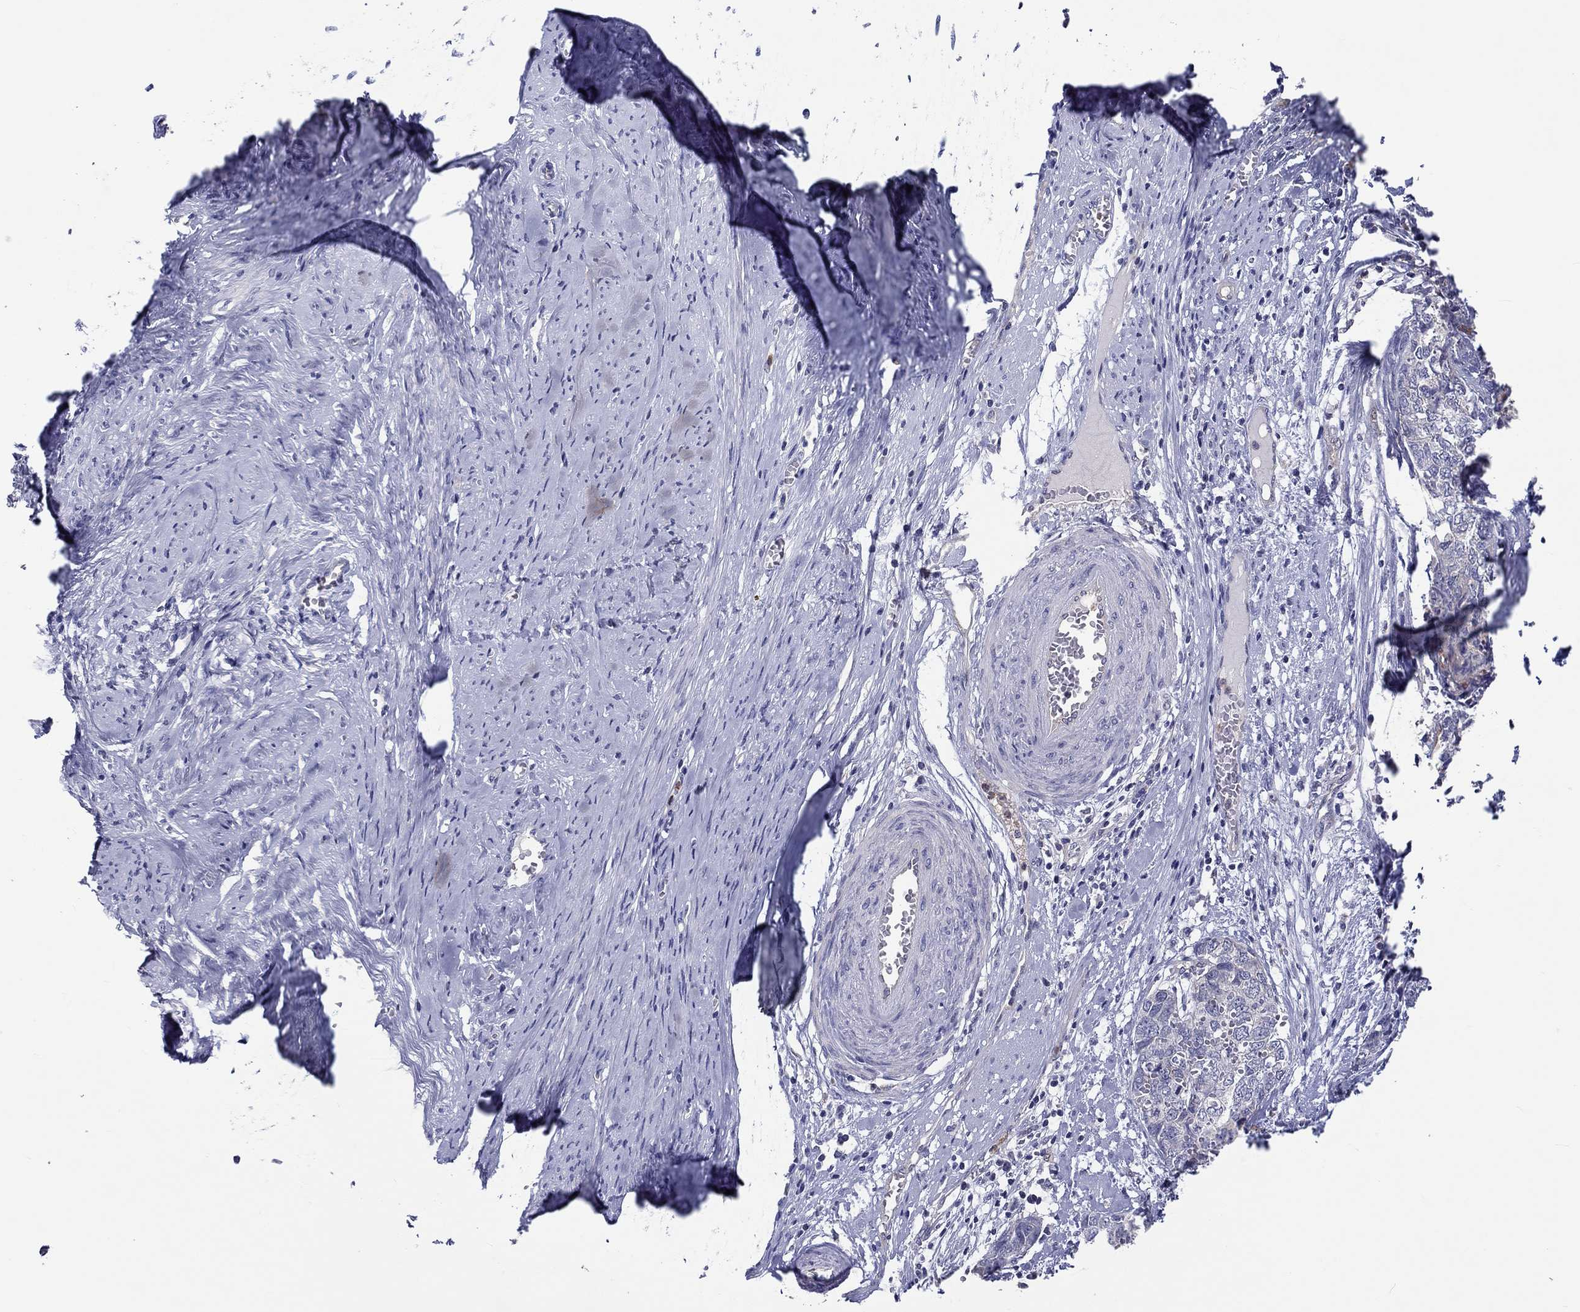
{"staining": {"intensity": "negative", "quantity": "none", "location": "none"}, "tissue": "cervical cancer", "cell_type": "Tumor cells", "image_type": "cancer", "snomed": [{"axis": "morphology", "description": "Squamous cell carcinoma, NOS"}, {"axis": "topography", "description": "Cervix"}], "caption": "Histopathology image shows no significant protein staining in tumor cells of cervical cancer.", "gene": "ABCG4", "patient": {"sex": "female", "age": 63}}